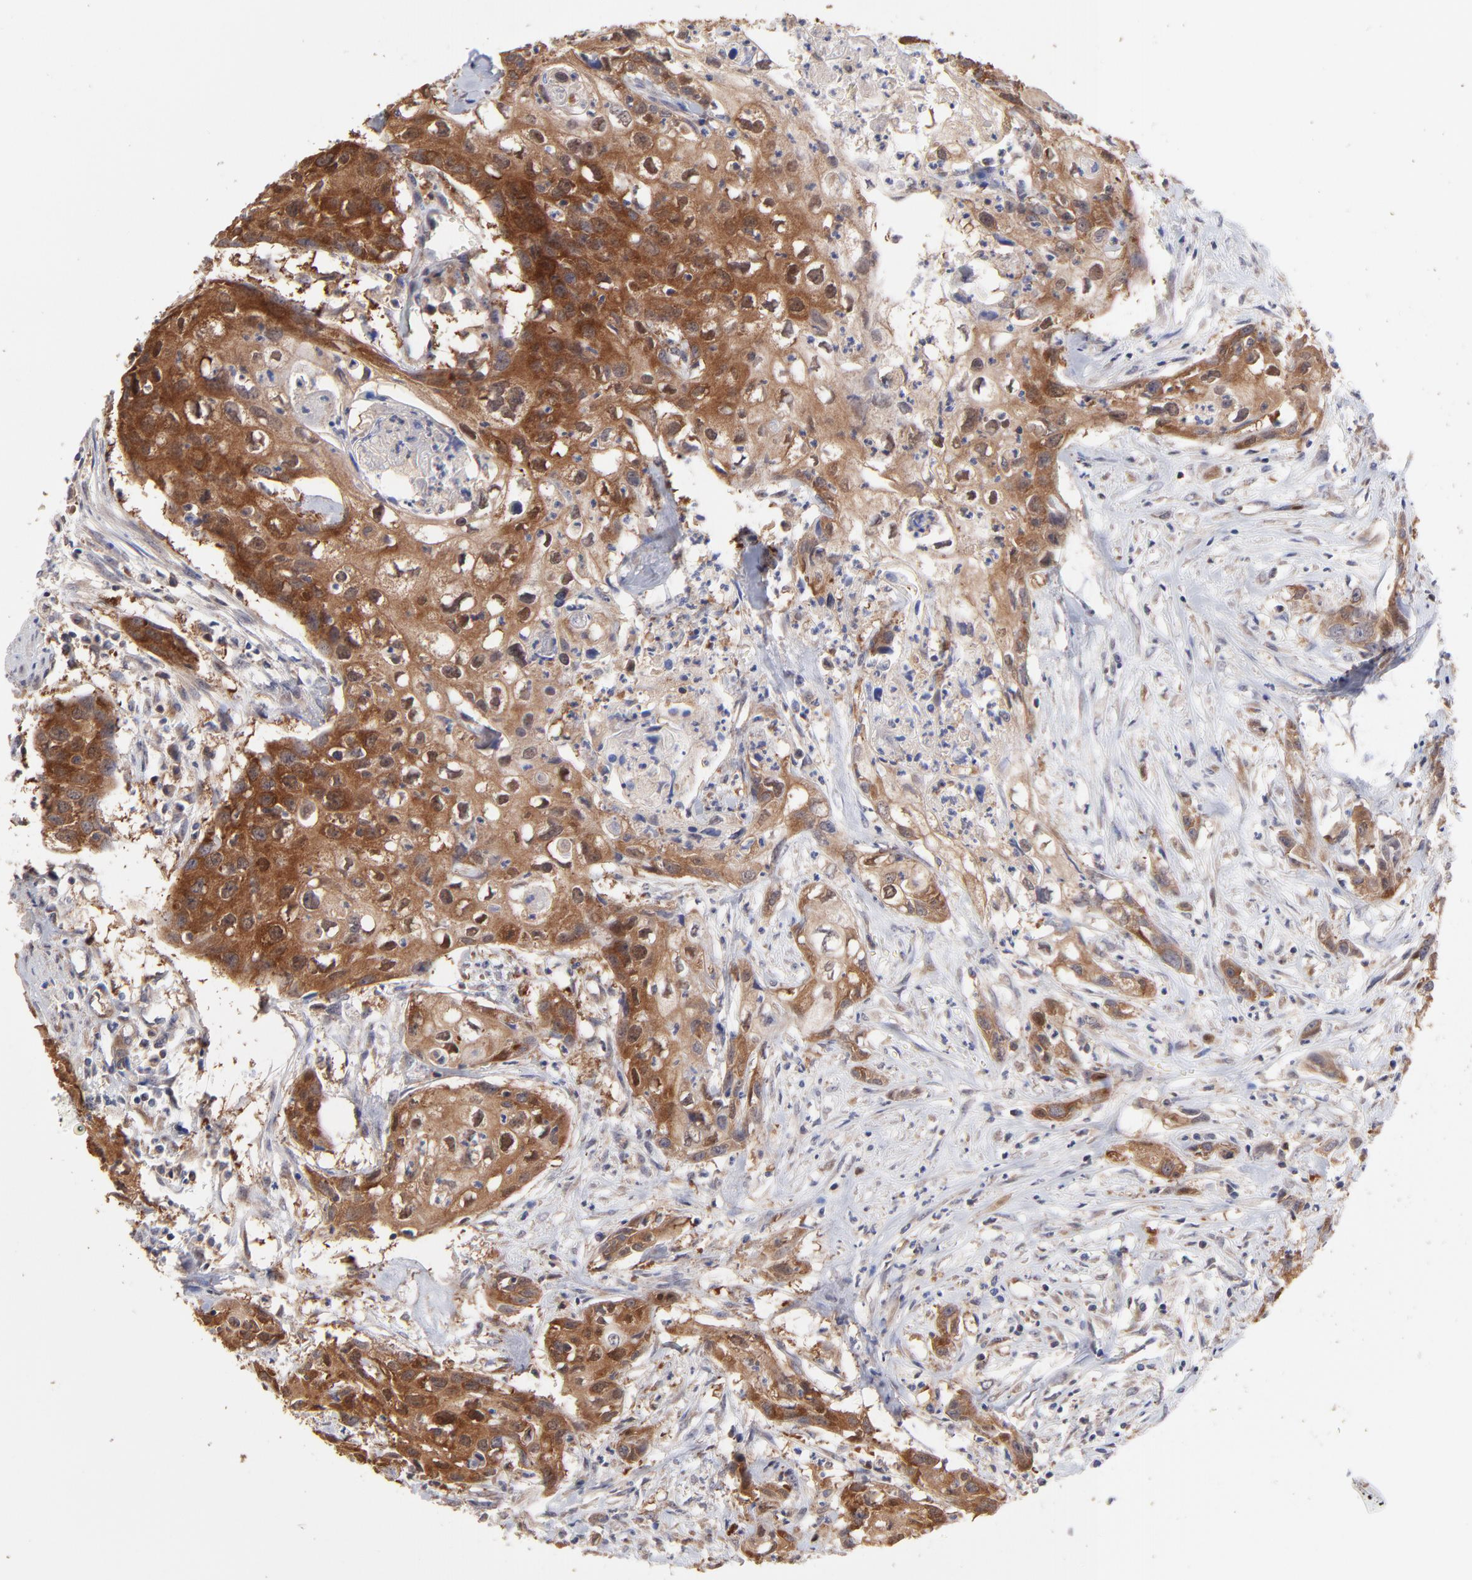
{"staining": {"intensity": "strong", "quantity": ">75%", "location": "cytoplasmic/membranous"}, "tissue": "urothelial cancer", "cell_type": "Tumor cells", "image_type": "cancer", "snomed": [{"axis": "morphology", "description": "Urothelial carcinoma, High grade"}, {"axis": "topography", "description": "Urinary bladder"}], "caption": "The immunohistochemical stain shows strong cytoplasmic/membranous staining in tumor cells of high-grade urothelial carcinoma tissue.", "gene": "GART", "patient": {"sex": "male", "age": 54}}